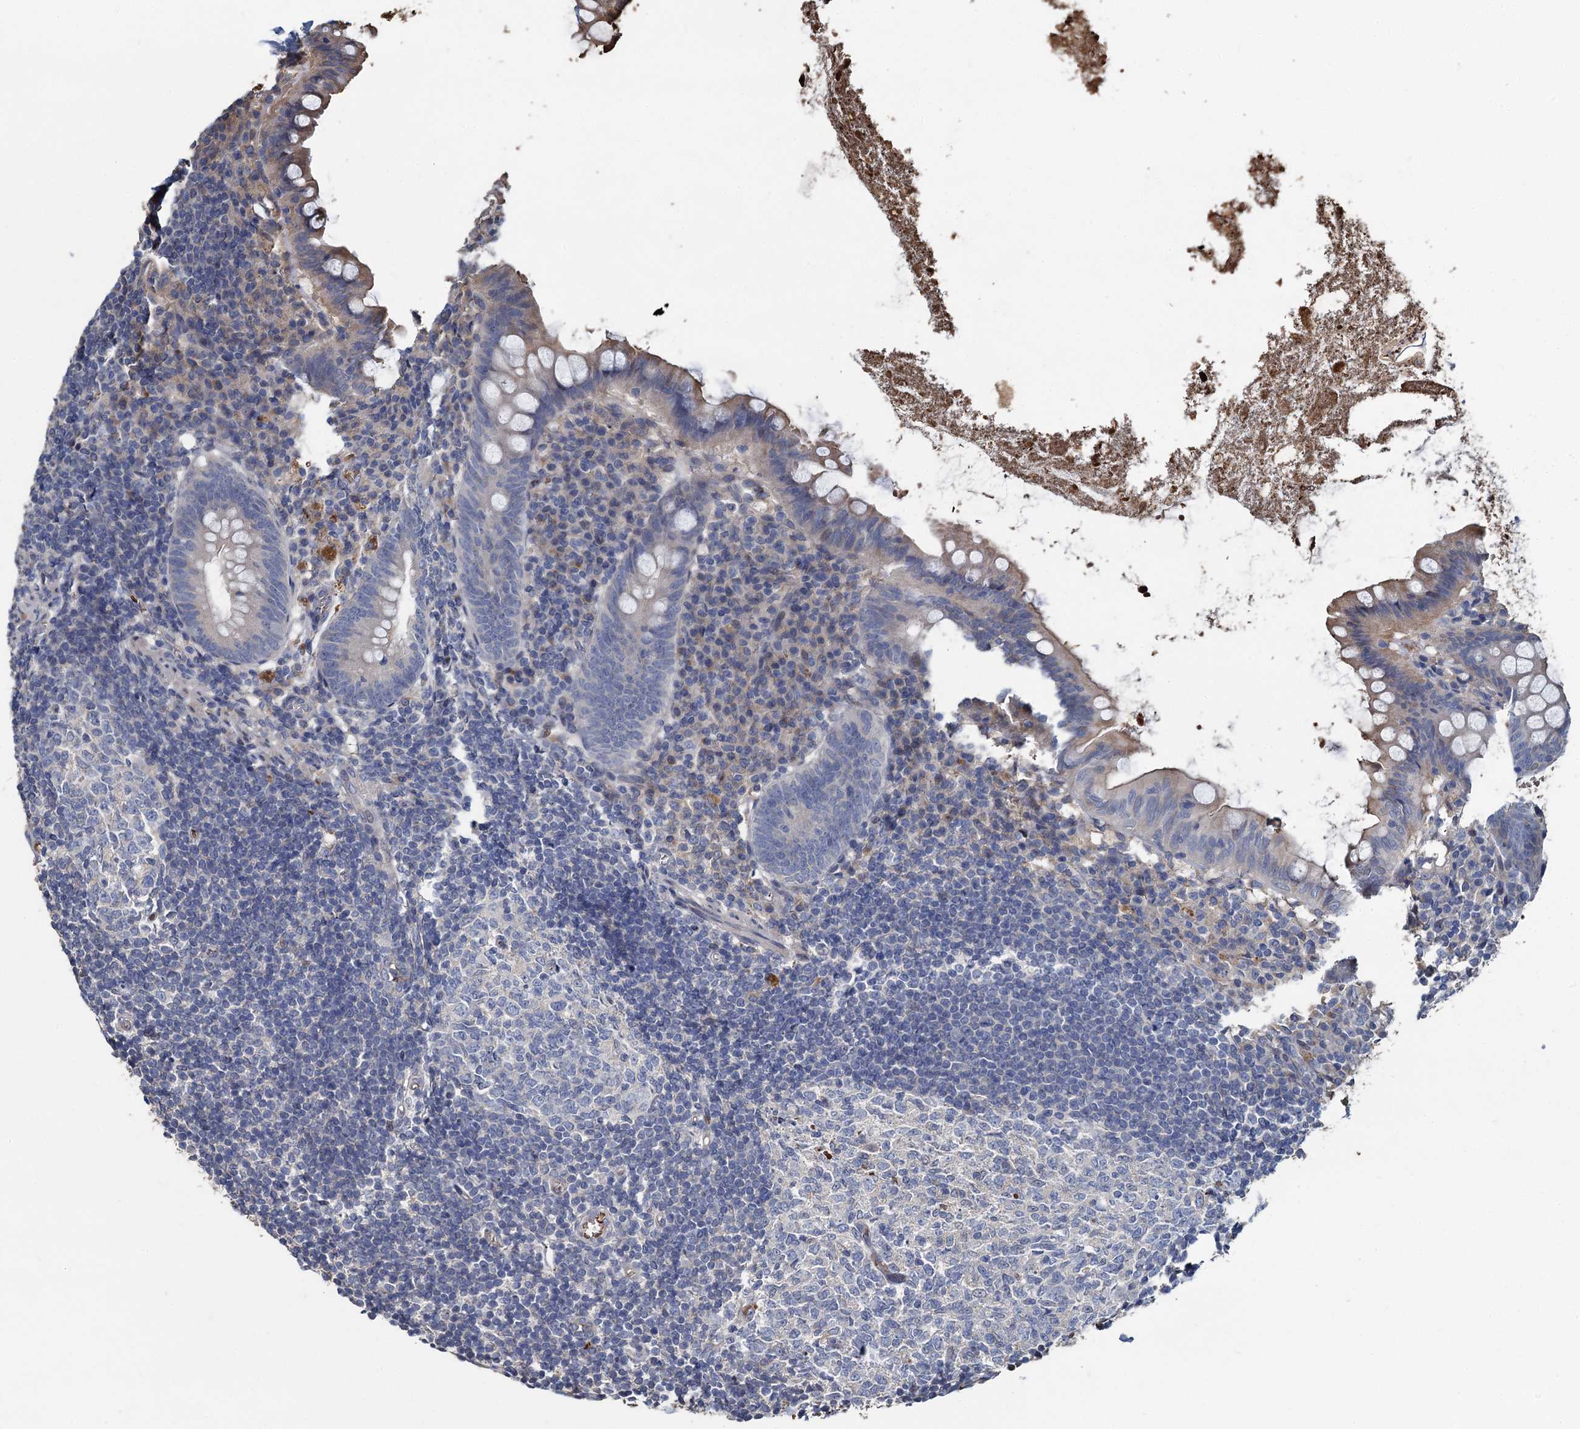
{"staining": {"intensity": "moderate", "quantity": "<25%", "location": "cytoplasmic/membranous"}, "tissue": "appendix", "cell_type": "Glandular cells", "image_type": "normal", "snomed": [{"axis": "morphology", "description": "Normal tissue, NOS"}, {"axis": "topography", "description": "Appendix"}], "caption": "A low amount of moderate cytoplasmic/membranous staining is seen in about <25% of glandular cells in benign appendix.", "gene": "TCTN2", "patient": {"sex": "female", "age": 51}}